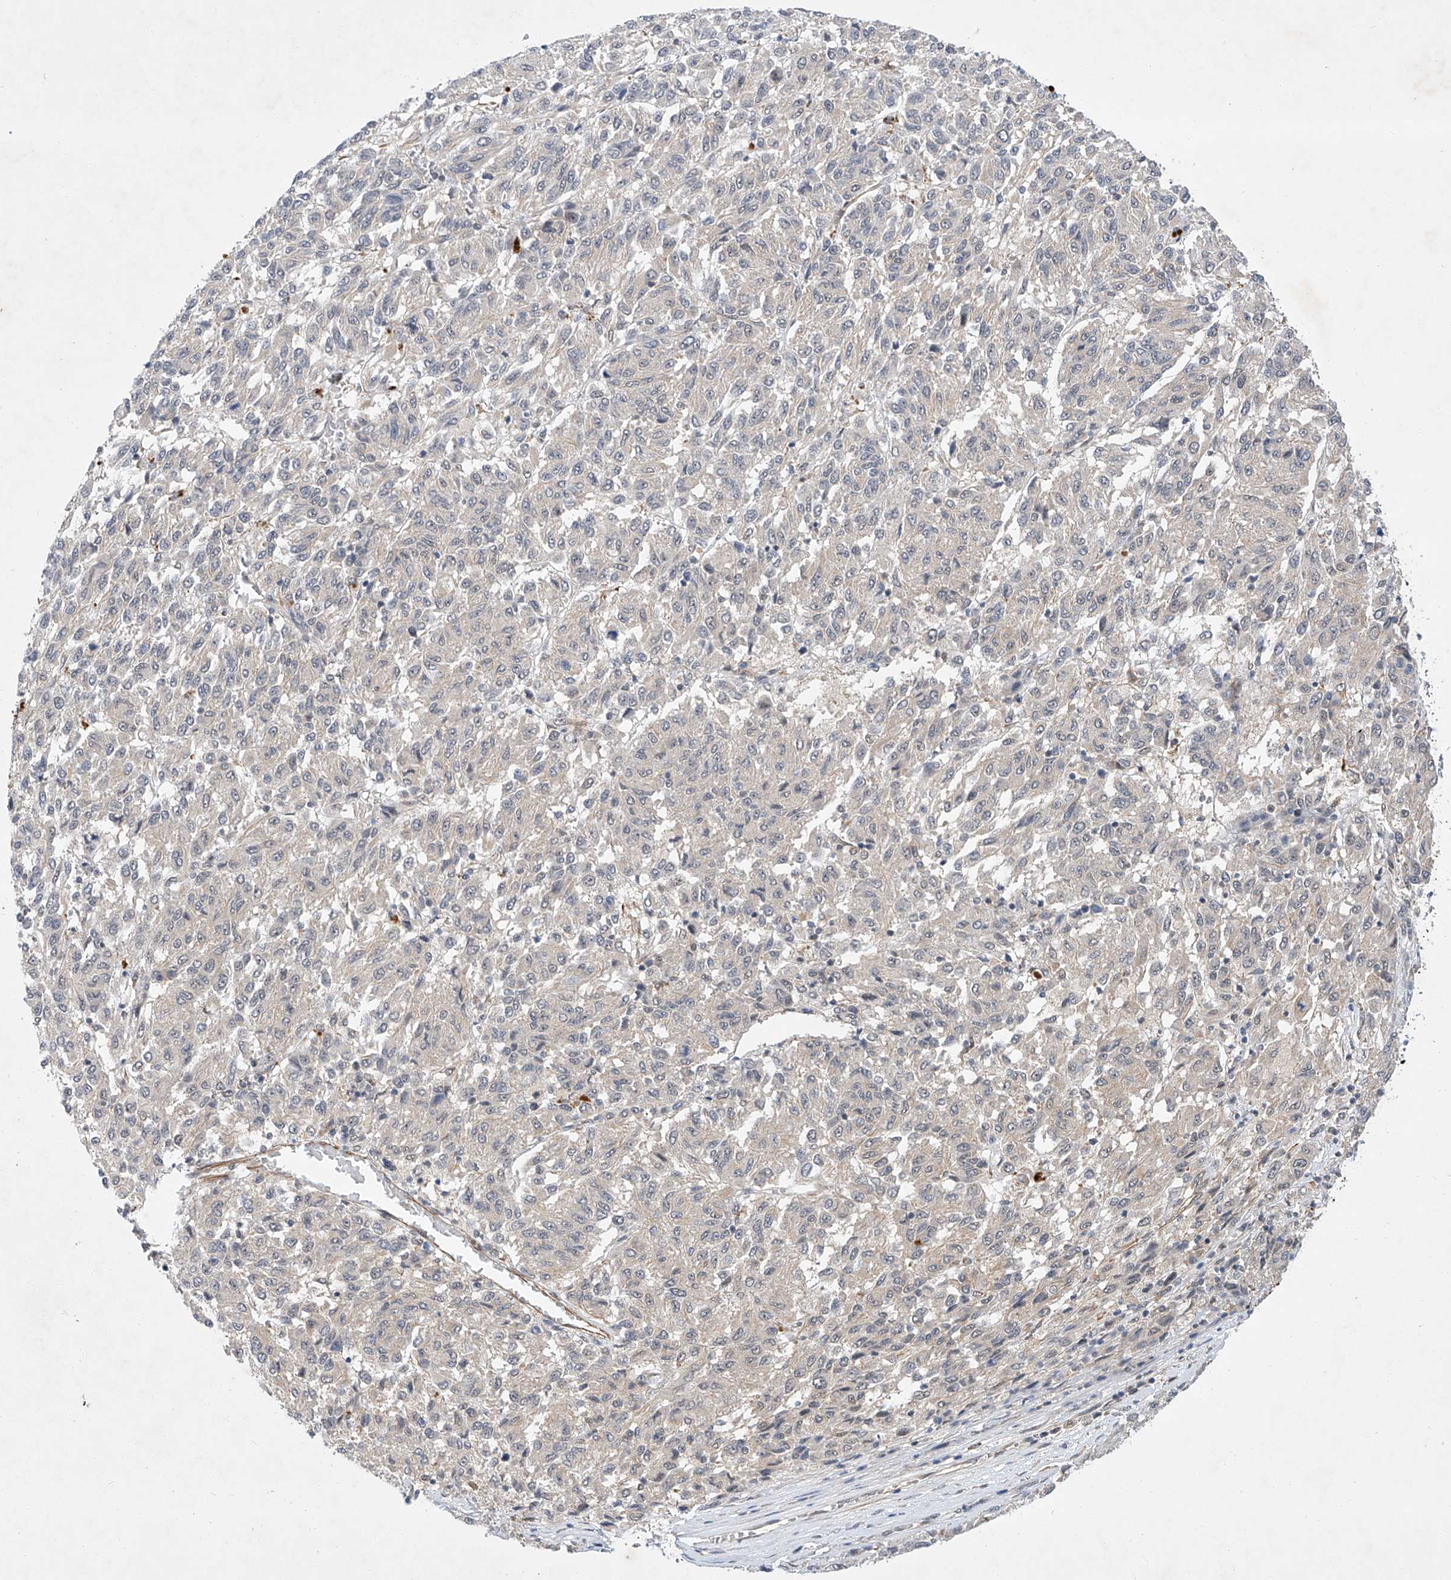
{"staining": {"intensity": "weak", "quantity": "<25%", "location": "cytoplasmic/membranous"}, "tissue": "melanoma", "cell_type": "Tumor cells", "image_type": "cancer", "snomed": [{"axis": "morphology", "description": "Malignant melanoma, Metastatic site"}, {"axis": "topography", "description": "Lung"}], "caption": "Malignant melanoma (metastatic site) stained for a protein using immunohistochemistry (IHC) reveals no expression tumor cells.", "gene": "AMD1", "patient": {"sex": "male", "age": 64}}